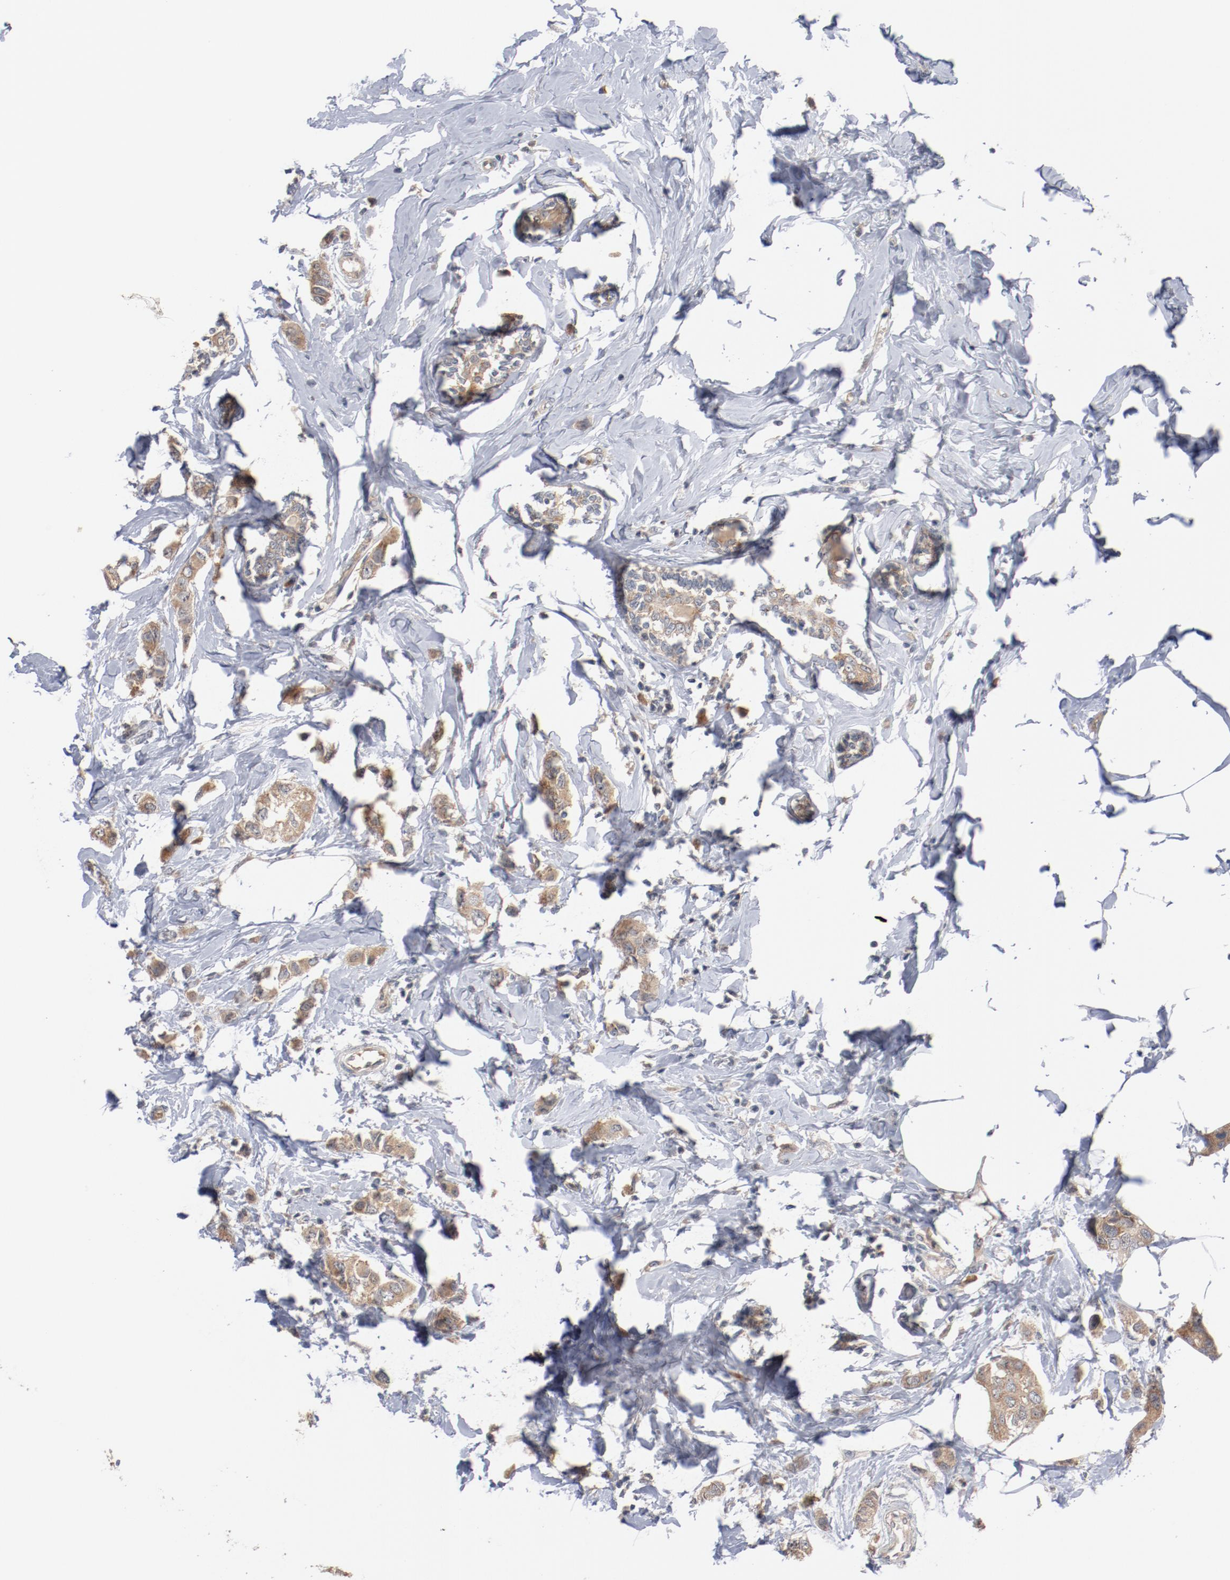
{"staining": {"intensity": "moderate", "quantity": ">75%", "location": "cytoplasmic/membranous"}, "tissue": "breast cancer", "cell_type": "Tumor cells", "image_type": "cancer", "snomed": [{"axis": "morphology", "description": "Normal tissue, NOS"}, {"axis": "morphology", "description": "Duct carcinoma"}, {"axis": "topography", "description": "Breast"}], "caption": "Breast intraductal carcinoma stained with a protein marker demonstrates moderate staining in tumor cells.", "gene": "RNASE11", "patient": {"sex": "female", "age": 50}}